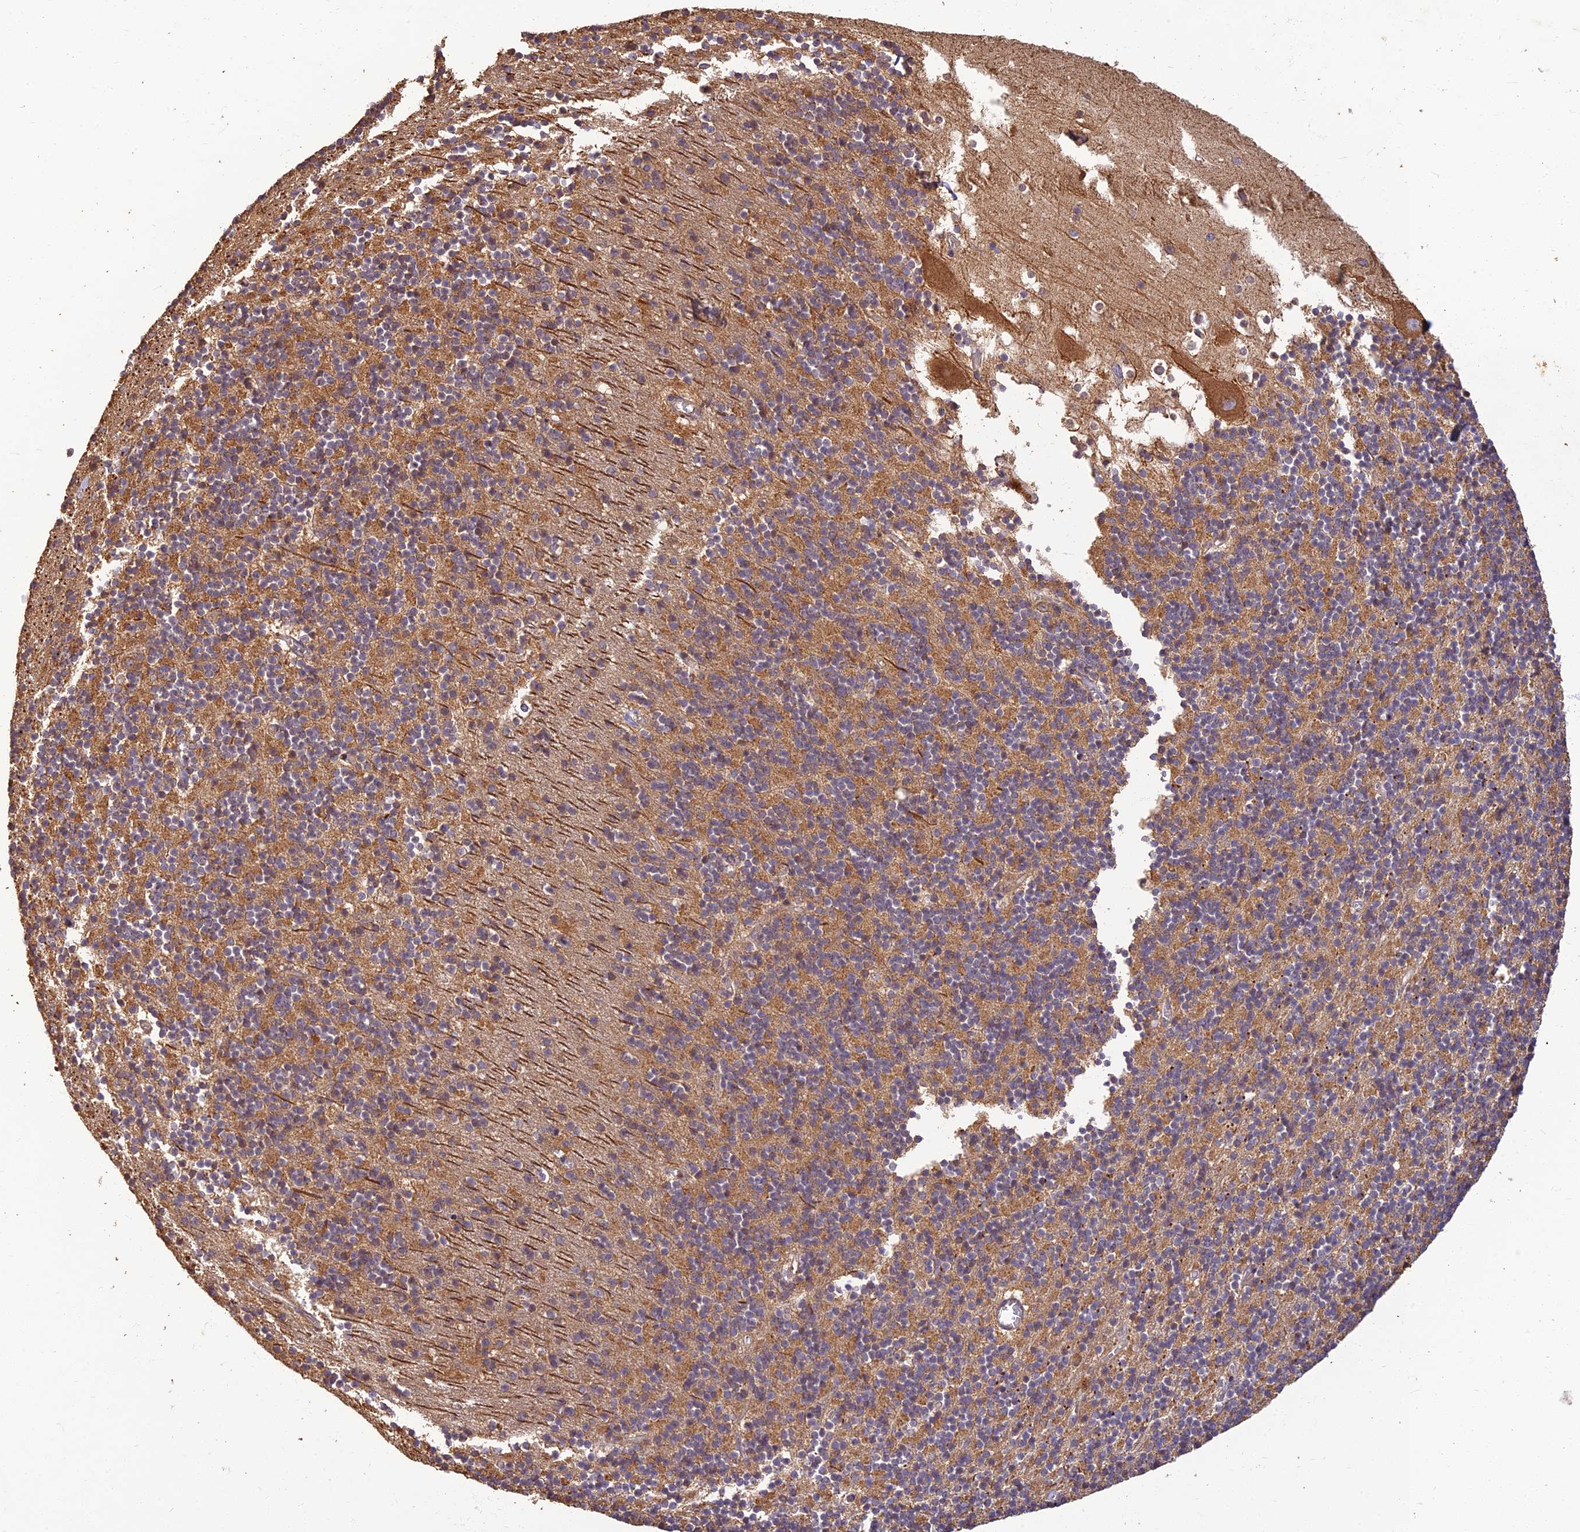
{"staining": {"intensity": "moderate", "quantity": ">75%", "location": "cytoplasmic/membranous"}, "tissue": "cerebellum", "cell_type": "Cells in granular layer", "image_type": "normal", "snomed": [{"axis": "morphology", "description": "Normal tissue, NOS"}, {"axis": "topography", "description": "Cerebellum"}], "caption": "Protein expression by immunohistochemistry reveals moderate cytoplasmic/membranous staining in approximately >75% of cells in granular layer in unremarkable cerebellum.", "gene": "CORO1C", "patient": {"sex": "male", "age": 54}}